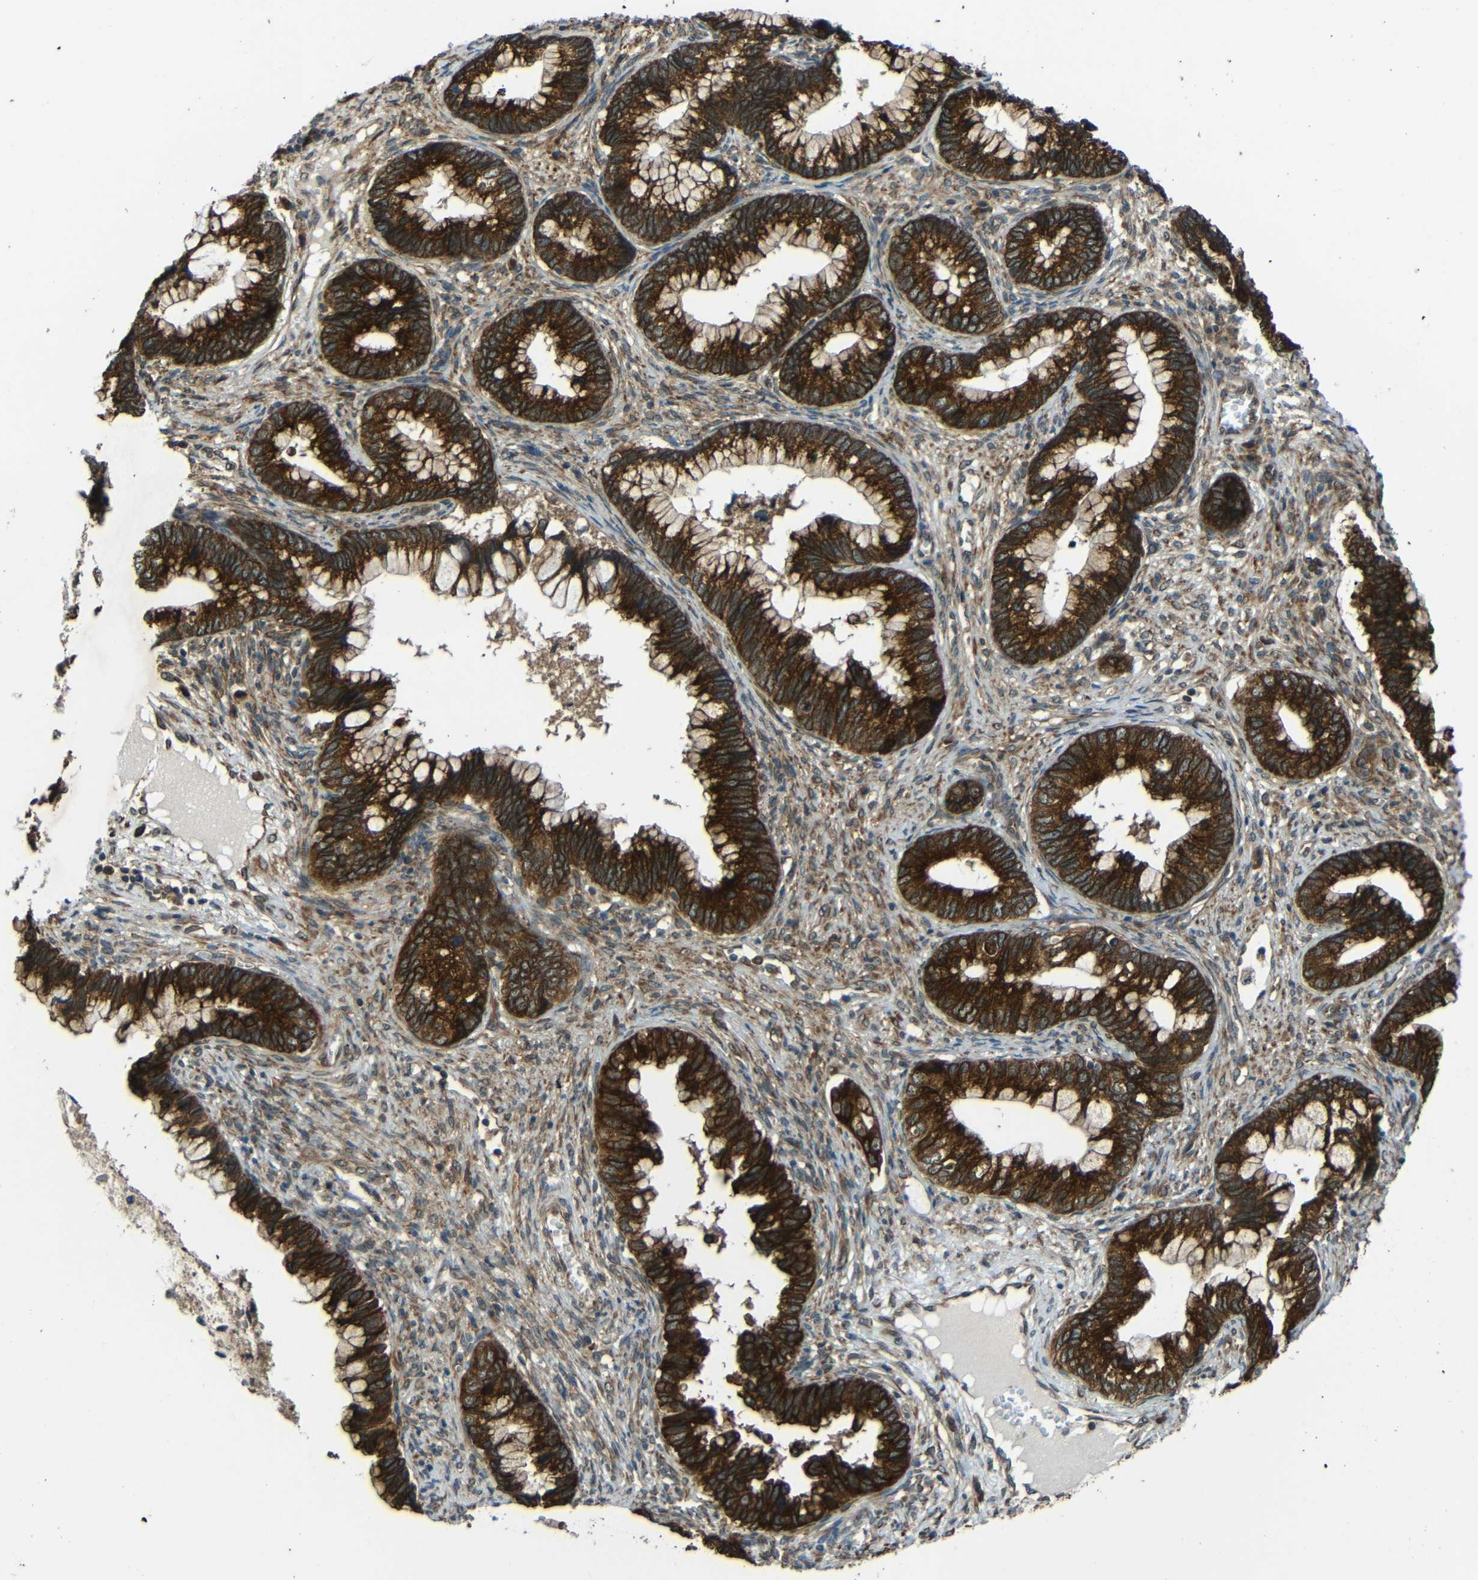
{"staining": {"intensity": "strong", "quantity": ">75%", "location": "cytoplasmic/membranous"}, "tissue": "cervical cancer", "cell_type": "Tumor cells", "image_type": "cancer", "snomed": [{"axis": "morphology", "description": "Adenocarcinoma, NOS"}, {"axis": "topography", "description": "Cervix"}], "caption": "Immunohistochemistry (IHC) photomicrograph of human adenocarcinoma (cervical) stained for a protein (brown), which reveals high levels of strong cytoplasmic/membranous expression in approximately >75% of tumor cells.", "gene": "VAPB", "patient": {"sex": "female", "age": 44}}